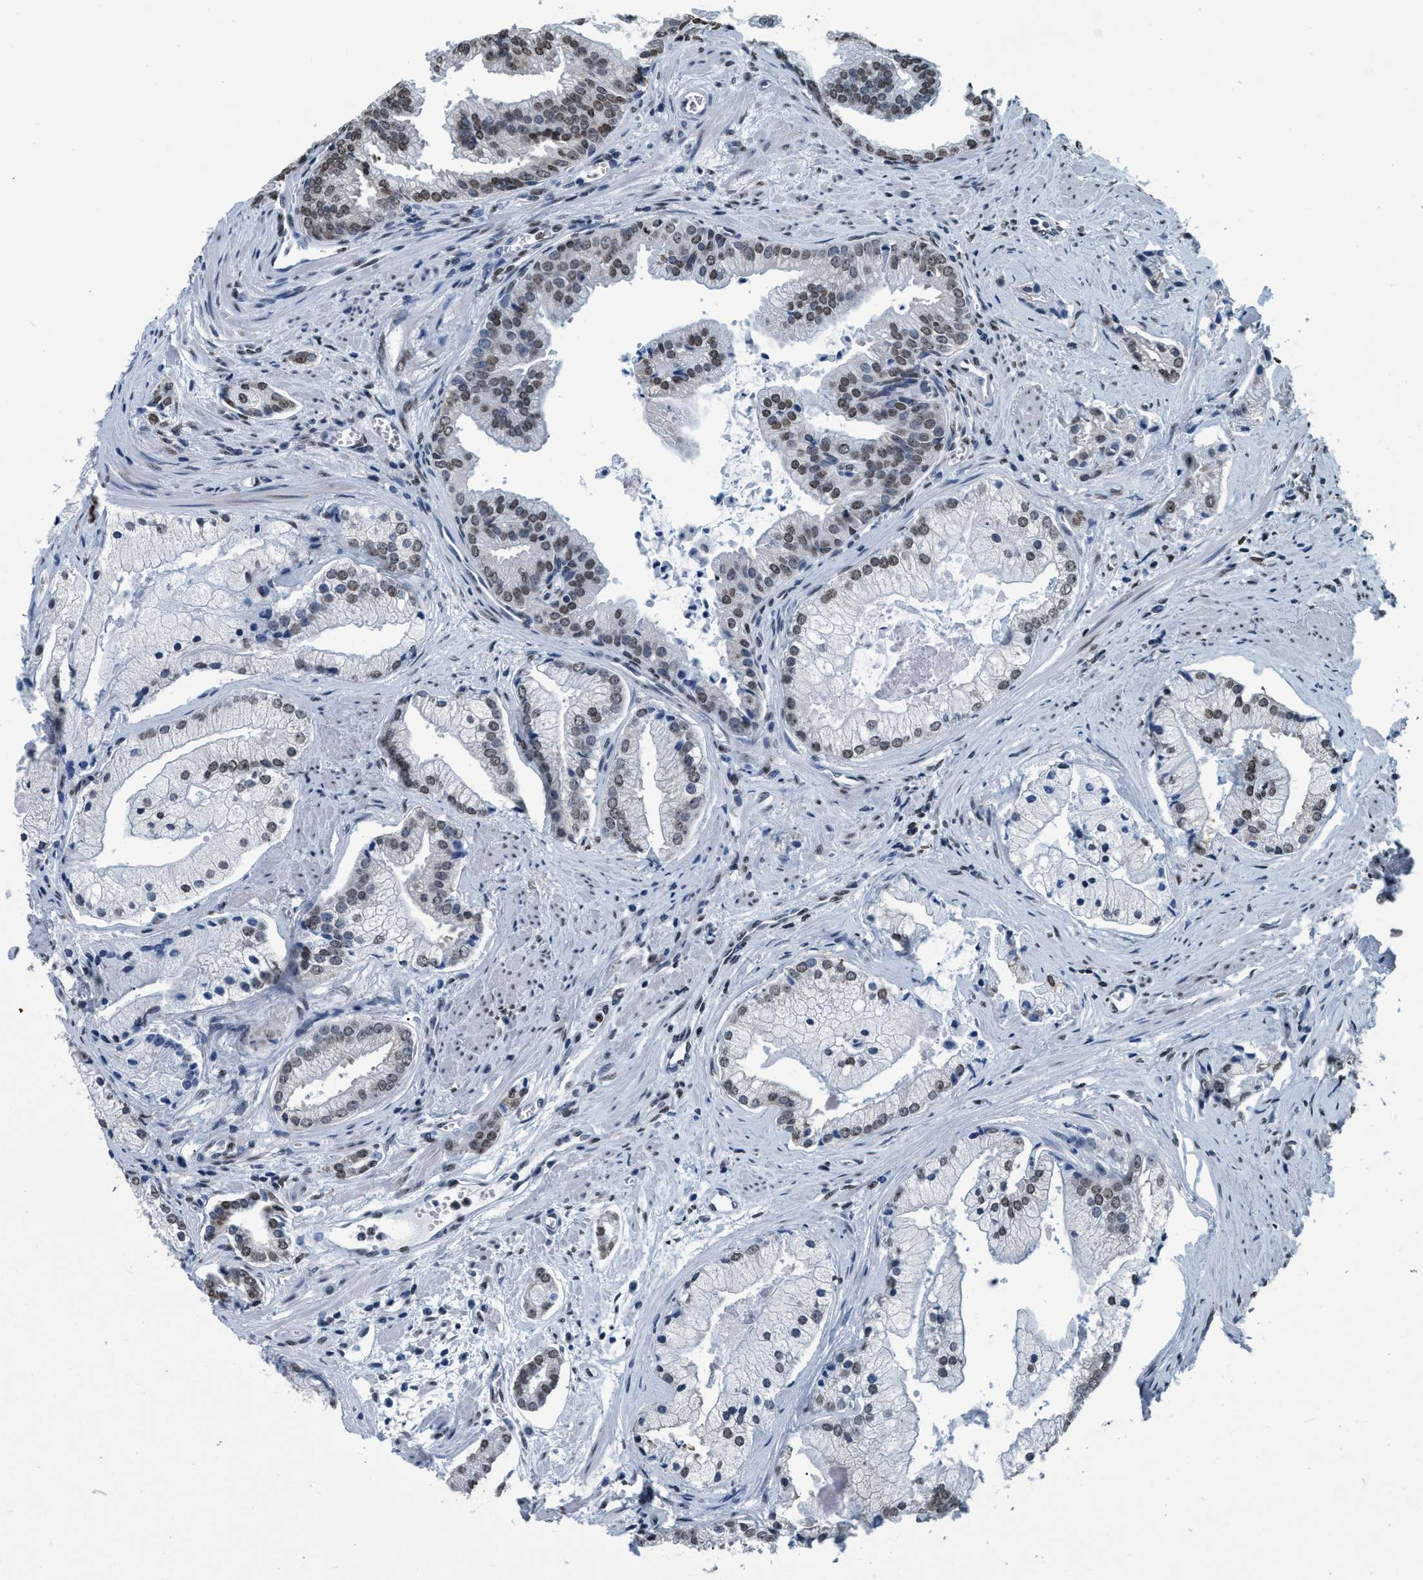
{"staining": {"intensity": "weak", "quantity": ">75%", "location": "nuclear"}, "tissue": "prostate cancer", "cell_type": "Tumor cells", "image_type": "cancer", "snomed": [{"axis": "morphology", "description": "Adenocarcinoma, High grade"}, {"axis": "topography", "description": "Prostate"}], "caption": "High-grade adenocarcinoma (prostate) tissue reveals weak nuclear expression in about >75% of tumor cells, visualized by immunohistochemistry.", "gene": "CCNE2", "patient": {"sex": "male", "age": 67}}